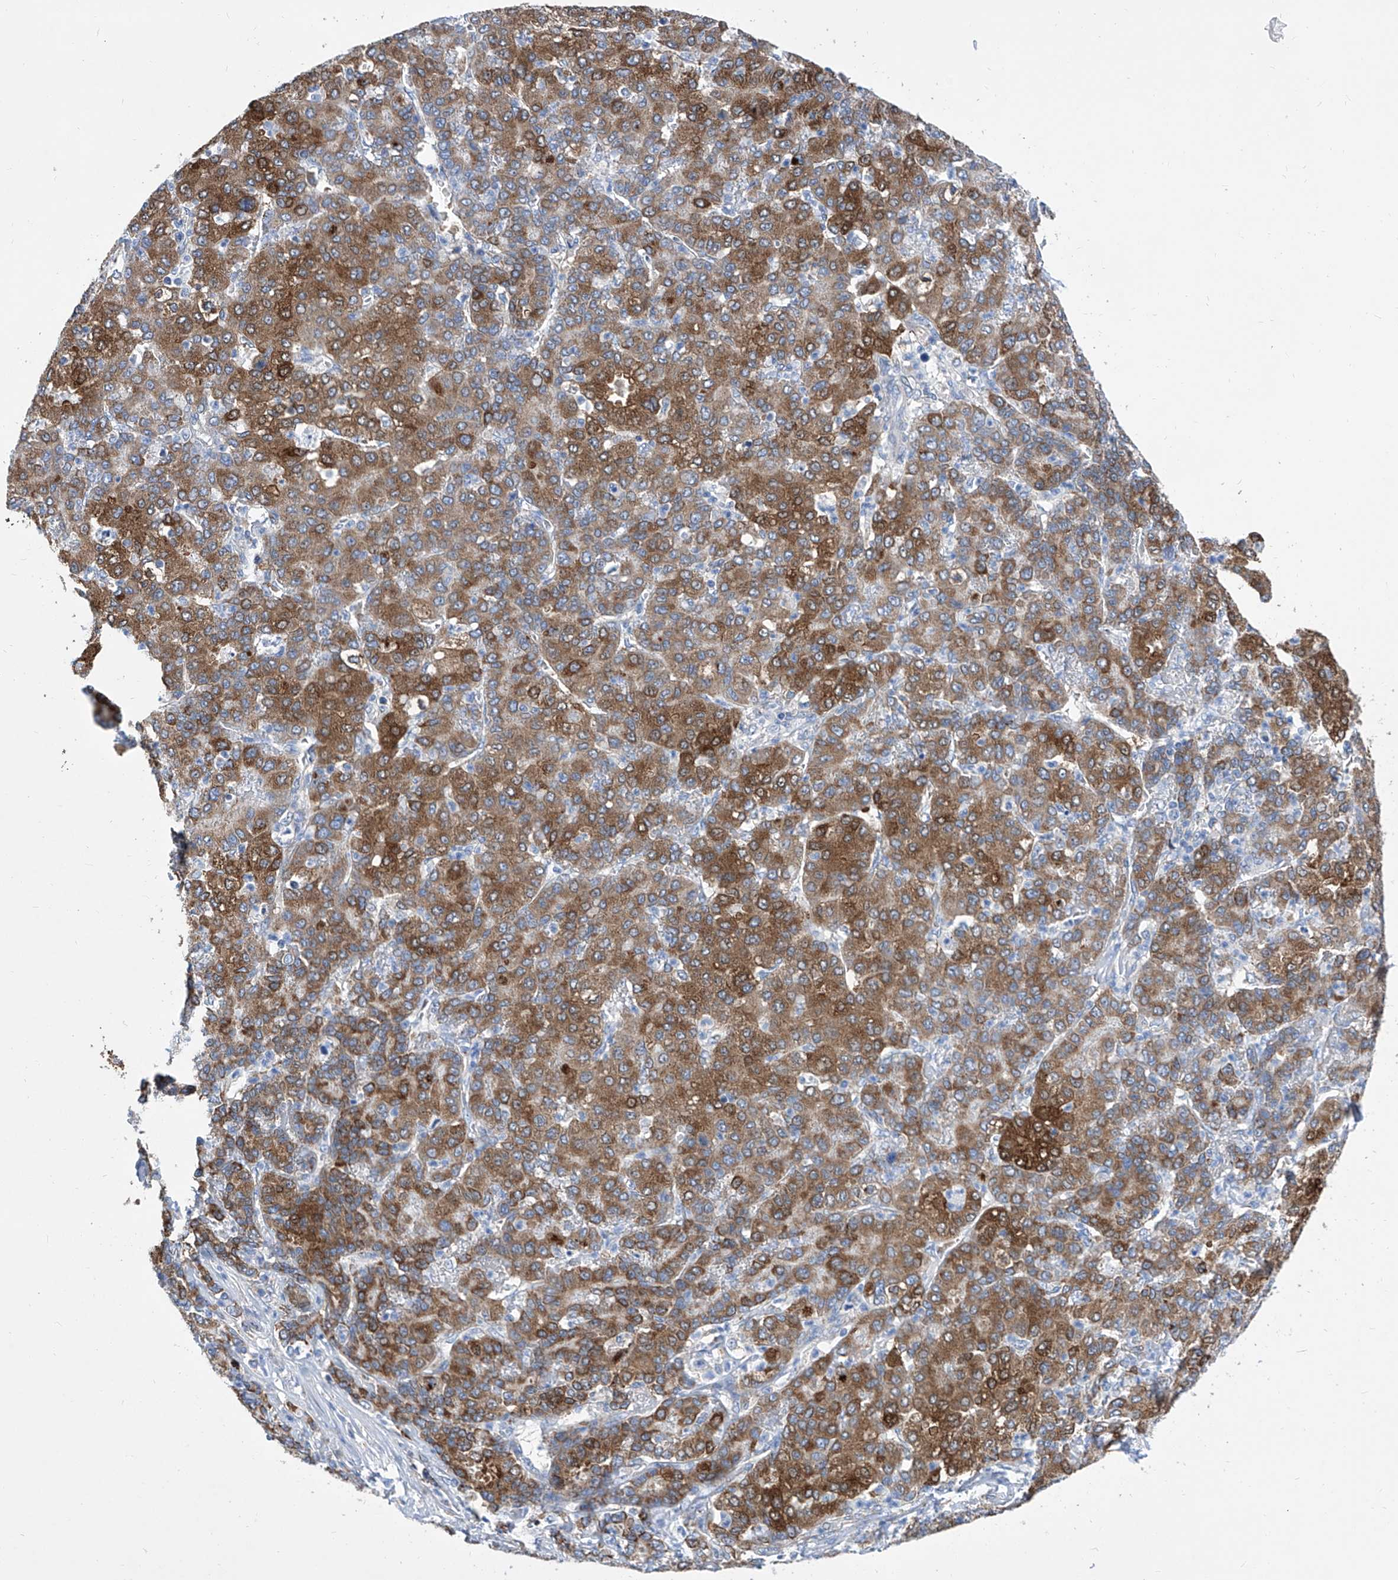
{"staining": {"intensity": "moderate", "quantity": ">75%", "location": "cytoplasmic/membranous"}, "tissue": "liver cancer", "cell_type": "Tumor cells", "image_type": "cancer", "snomed": [{"axis": "morphology", "description": "Carcinoma, Hepatocellular, NOS"}, {"axis": "topography", "description": "Liver"}], "caption": "This is an image of immunohistochemistry staining of liver cancer, which shows moderate staining in the cytoplasmic/membranous of tumor cells.", "gene": "TJAP1", "patient": {"sex": "male", "age": 65}}